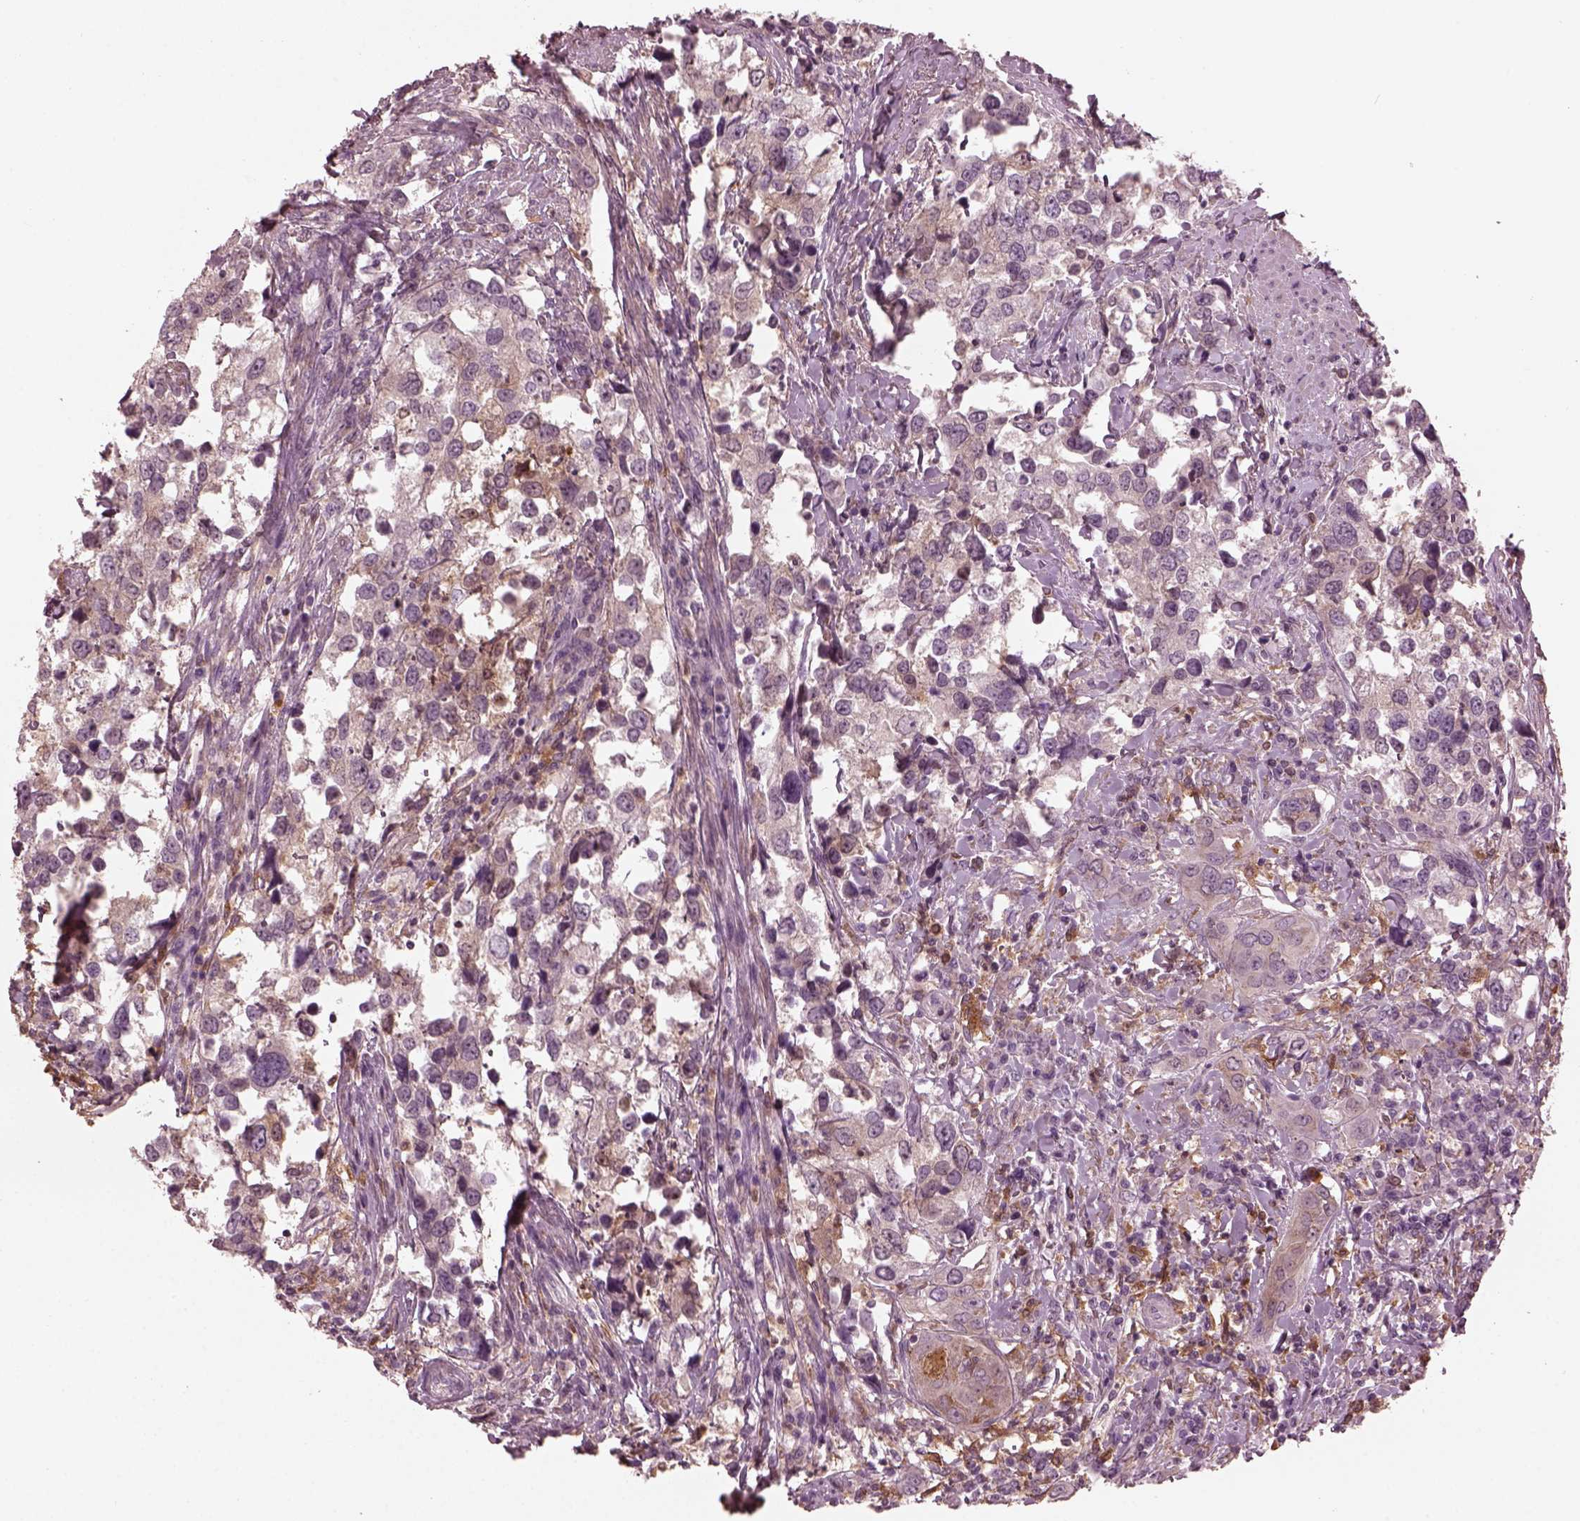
{"staining": {"intensity": "negative", "quantity": "none", "location": "none"}, "tissue": "urothelial cancer", "cell_type": "Tumor cells", "image_type": "cancer", "snomed": [{"axis": "morphology", "description": "Urothelial carcinoma, NOS"}, {"axis": "morphology", "description": "Urothelial carcinoma, High grade"}, {"axis": "topography", "description": "Urinary bladder"}], "caption": "This is a image of immunohistochemistry staining of urothelial carcinoma (high-grade), which shows no positivity in tumor cells.", "gene": "PSTPIP2", "patient": {"sex": "male", "age": 63}}